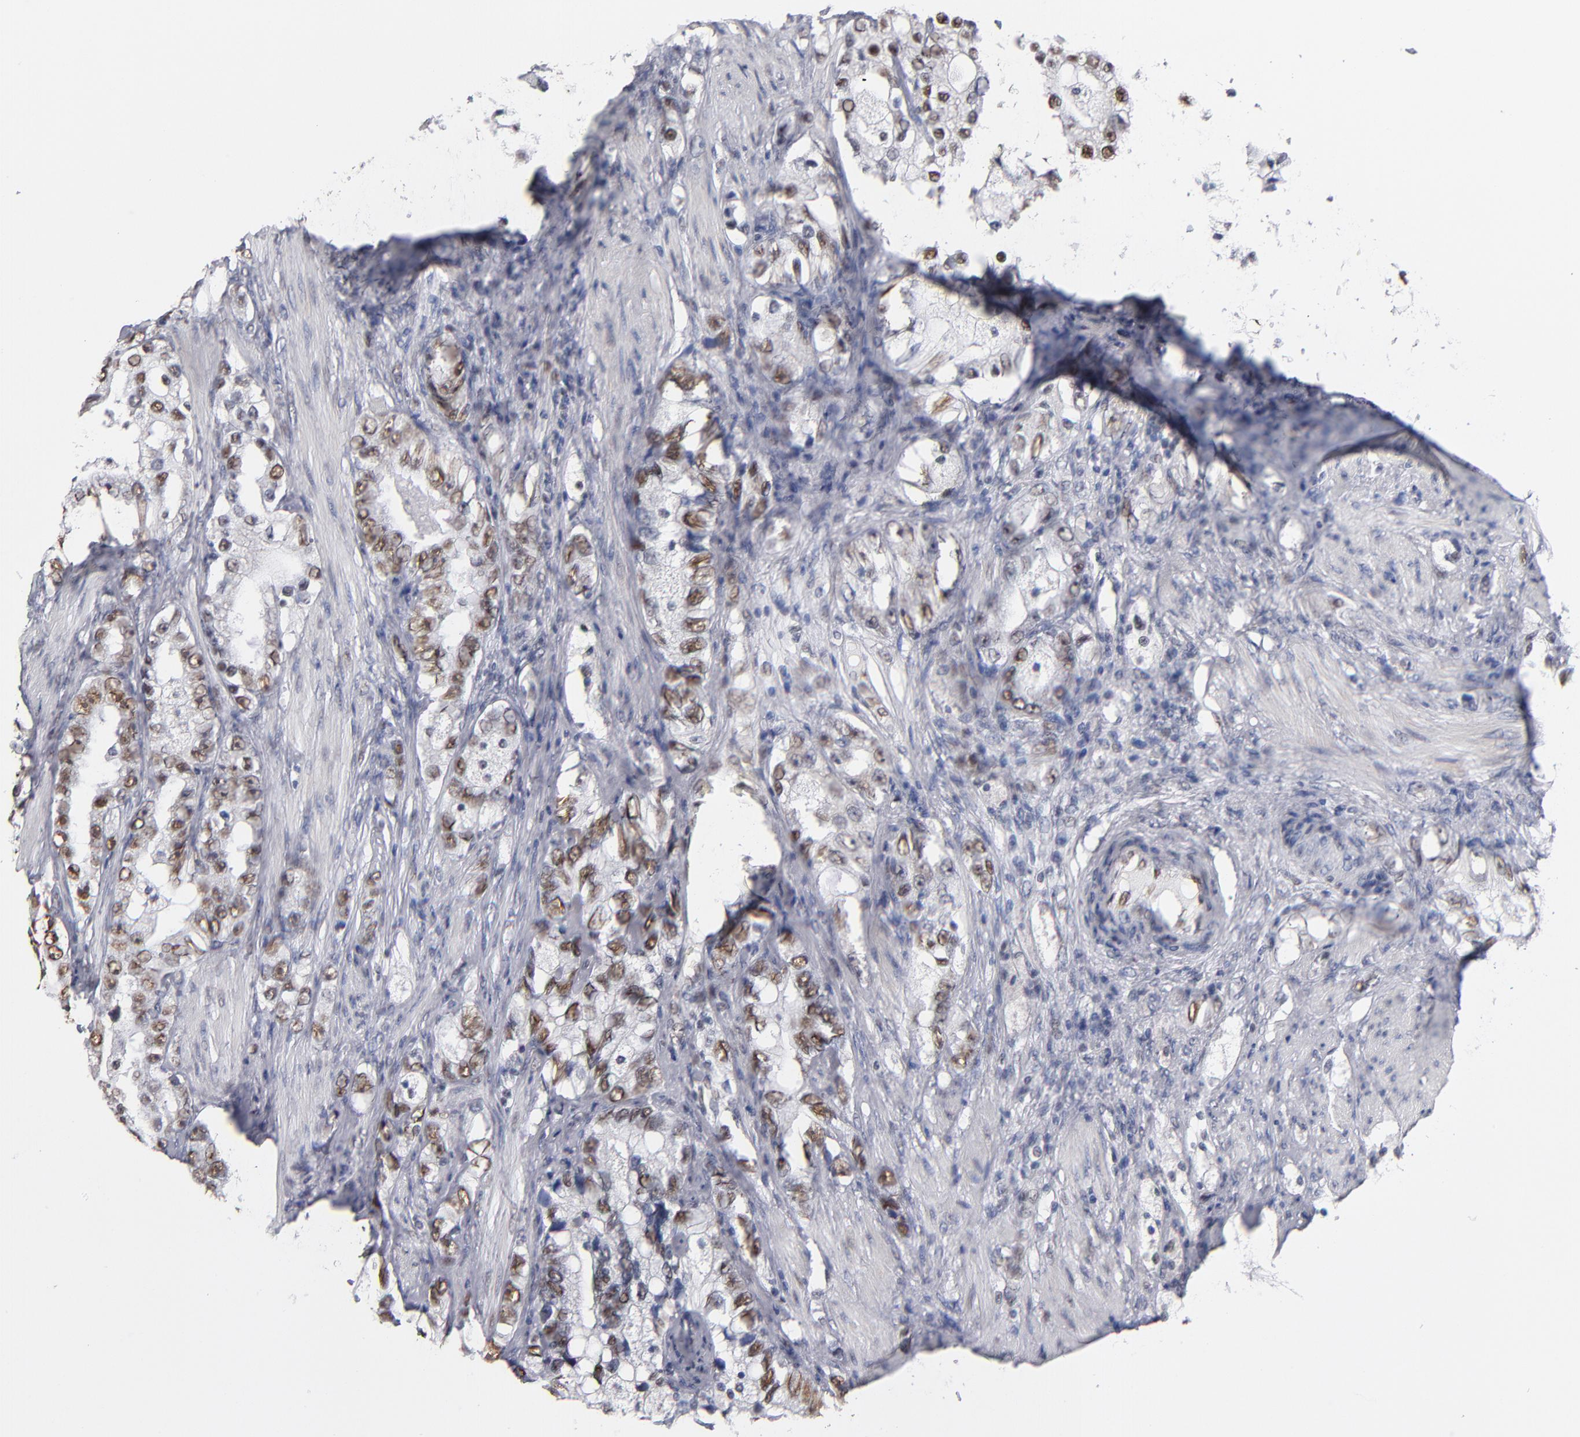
{"staining": {"intensity": "moderate", "quantity": "25%-75%", "location": "nuclear"}, "tissue": "prostate cancer", "cell_type": "Tumor cells", "image_type": "cancer", "snomed": [{"axis": "morphology", "description": "Adenocarcinoma, High grade"}, {"axis": "topography", "description": "Prostate"}], "caption": "Immunohistochemistry (IHC) of prostate high-grade adenocarcinoma exhibits medium levels of moderate nuclear expression in about 25%-75% of tumor cells.", "gene": "MN1", "patient": {"sex": "male", "age": 63}}